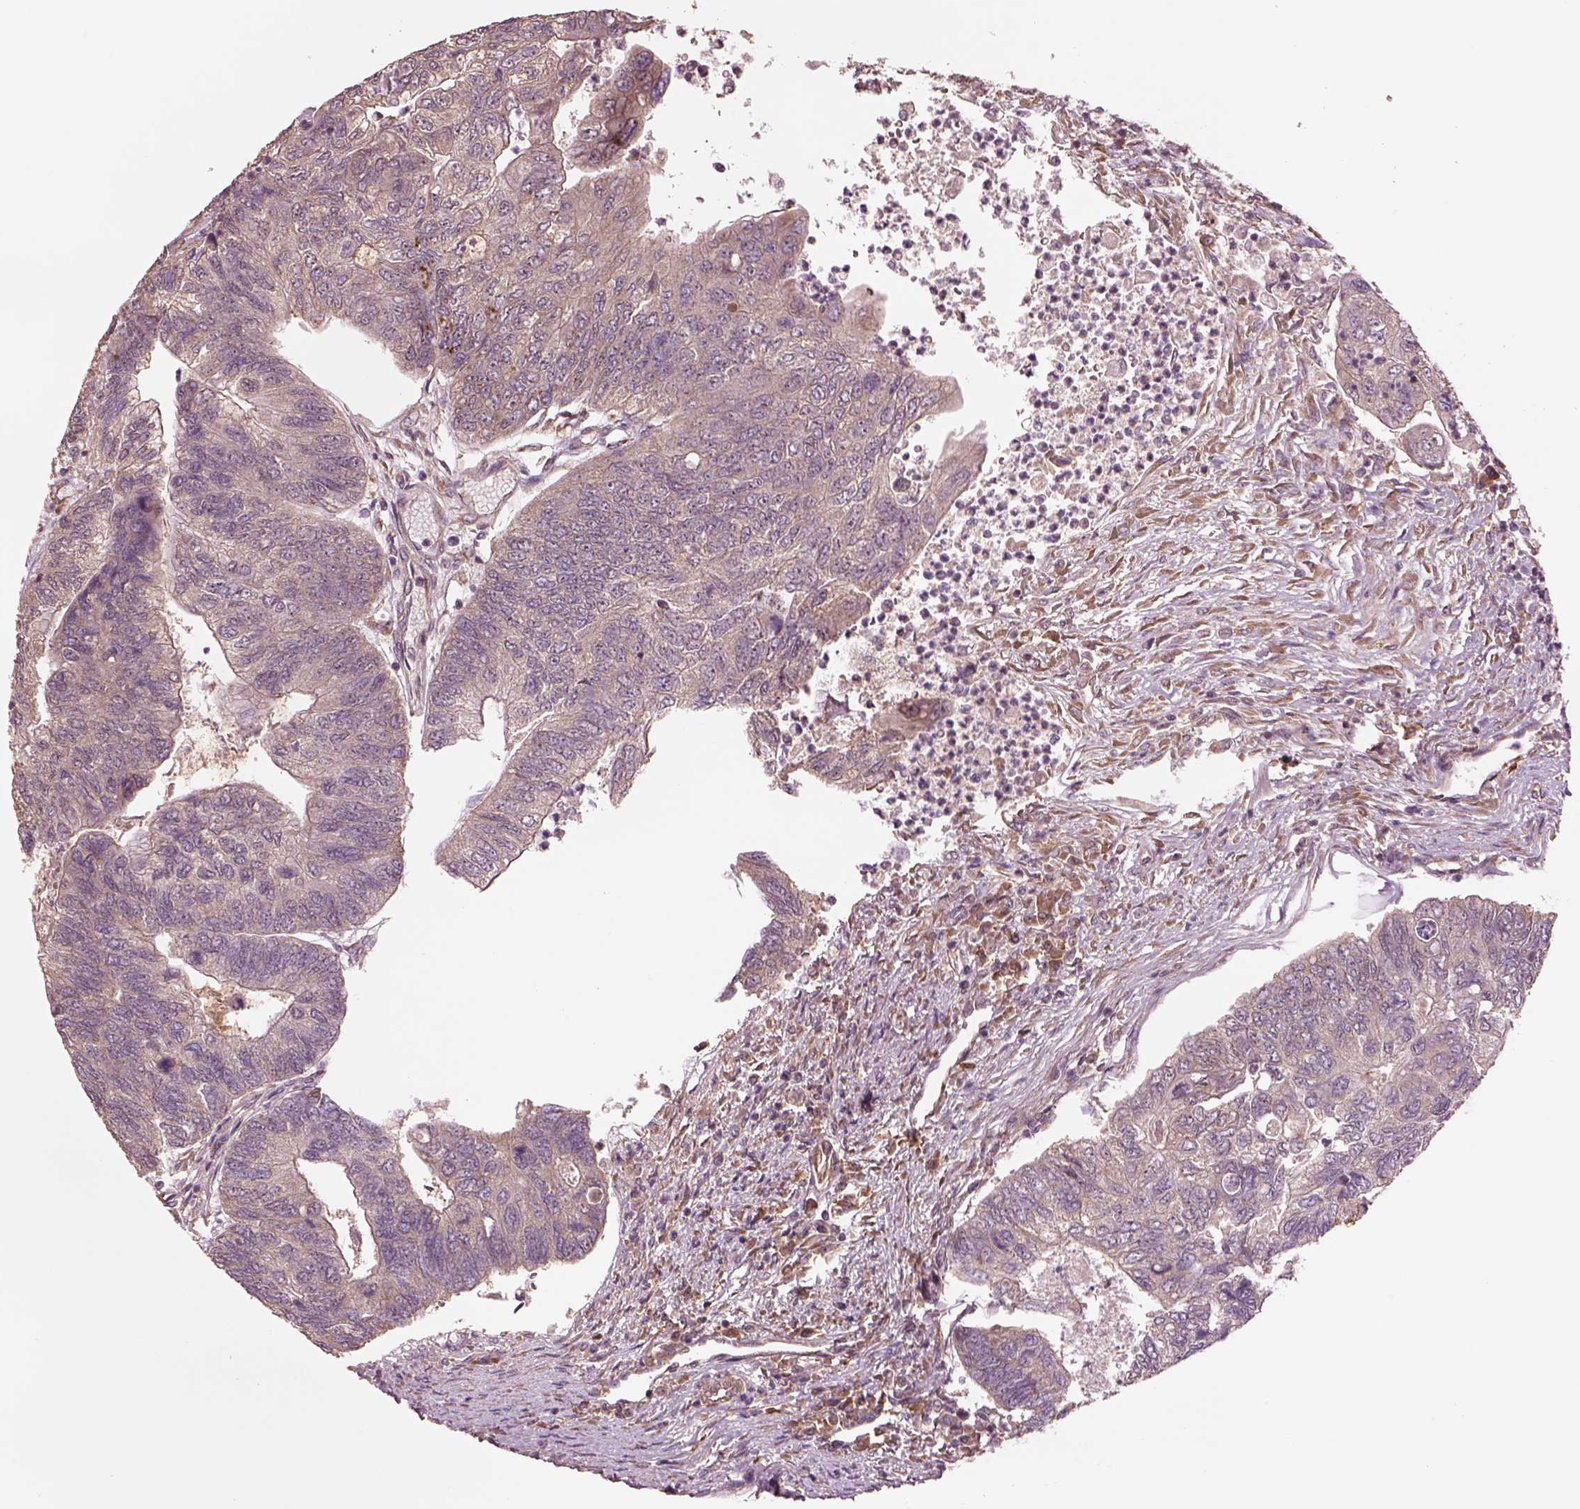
{"staining": {"intensity": "negative", "quantity": "none", "location": "none"}, "tissue": "colorectal cancer", "cell_type": "Tumor cells", "image_type": "cancer", "snomed": [{"axis": "morphology", "description": "Adenocarcinoma, NOS"}, {"axis": "topography", "description": "Colon"}], "caption": "An image of human adenocarcinoma (colorectal) is negative for staining in tumor cells.", "gene": "HTR1B", "patient": {"sex": "female", "age": 67}}